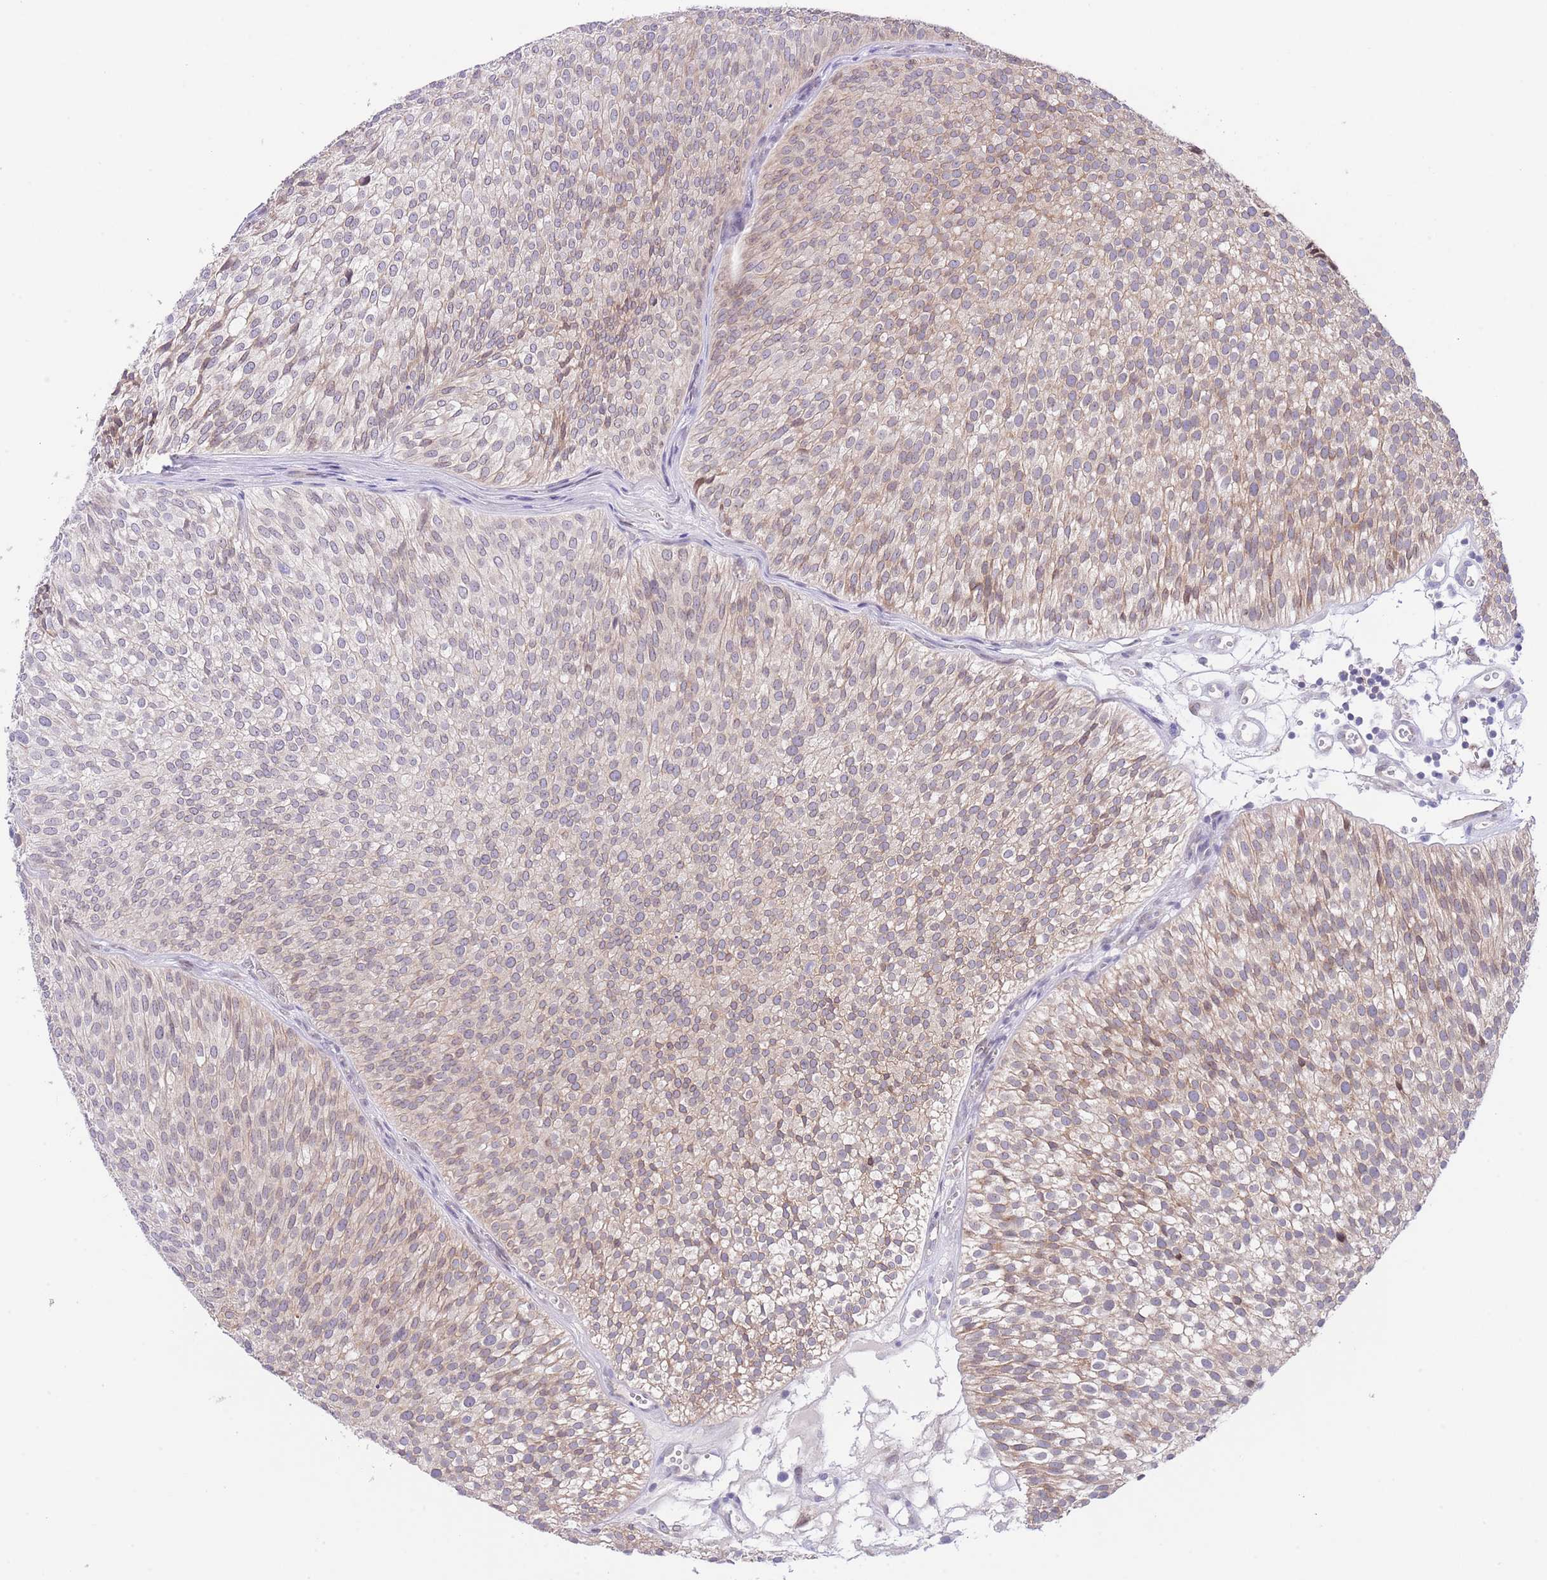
{"staining": {"intensity": "weak", "quantity": ">75%", "location": "cytoplasmic/membranous"}, "tissue": "urothelial cancer", "cell_type": "Tumor cells", "image_type": "cancer", "snomed": [{"axis": "morphology", "description": "Urothelial carcinoma, Low grade"}, {"axis": "topography", "description": "Urinary bladder"}], "caption": "Brown immunohistochemical staining in urothelial cancer shows weak cytoplasmic/membranous staining in about >75% of tumor cells.", "gene": "EBPL", "patient": {"sex": "male", "age": 91}}